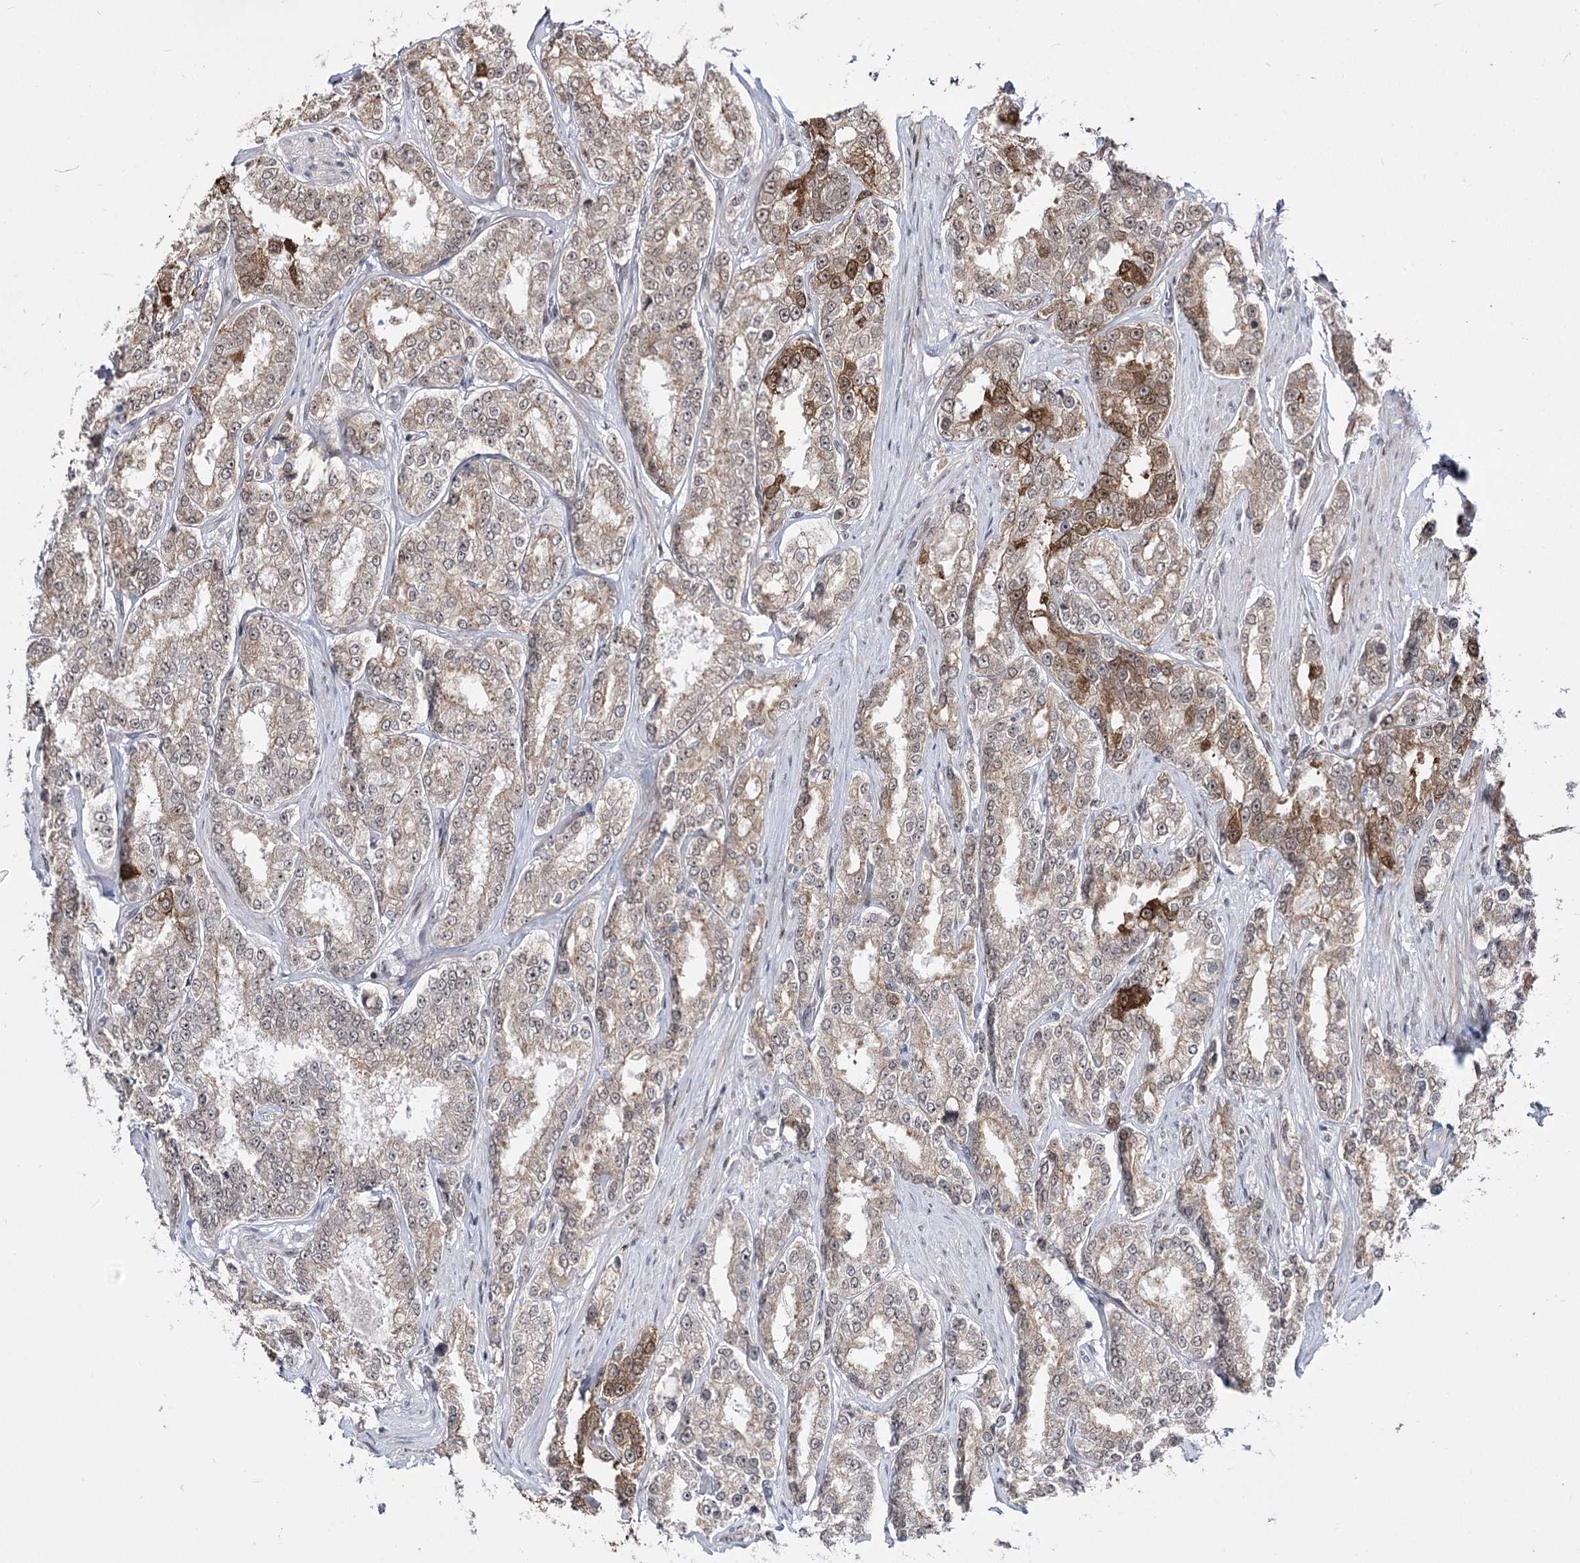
{"staining": {"intensity": "weak", "quantity": "25%-75%", "location": "cytoplasmic/membranous"}, "tissue": "prostate cancer", "cell_type": "Tumor cells", "image_type": "cancer", "snomed": [{"axis": "morphology", "description": "Normal tissue, NOS"}, {"axis": "morphology", "description": "Adenocarcinoma, High grade"}, {"axis": "topography", "description": "Prostate"}], "caption": "Immunohistochemical staining of prostate high-grade adenocarcinoma displays low levels of weak cytoplasmic/membranous protein staining in approximately 25%-75% of tumor cells.", "gene": "STOX1", "patient": {"sex": "male", "age": 83}}